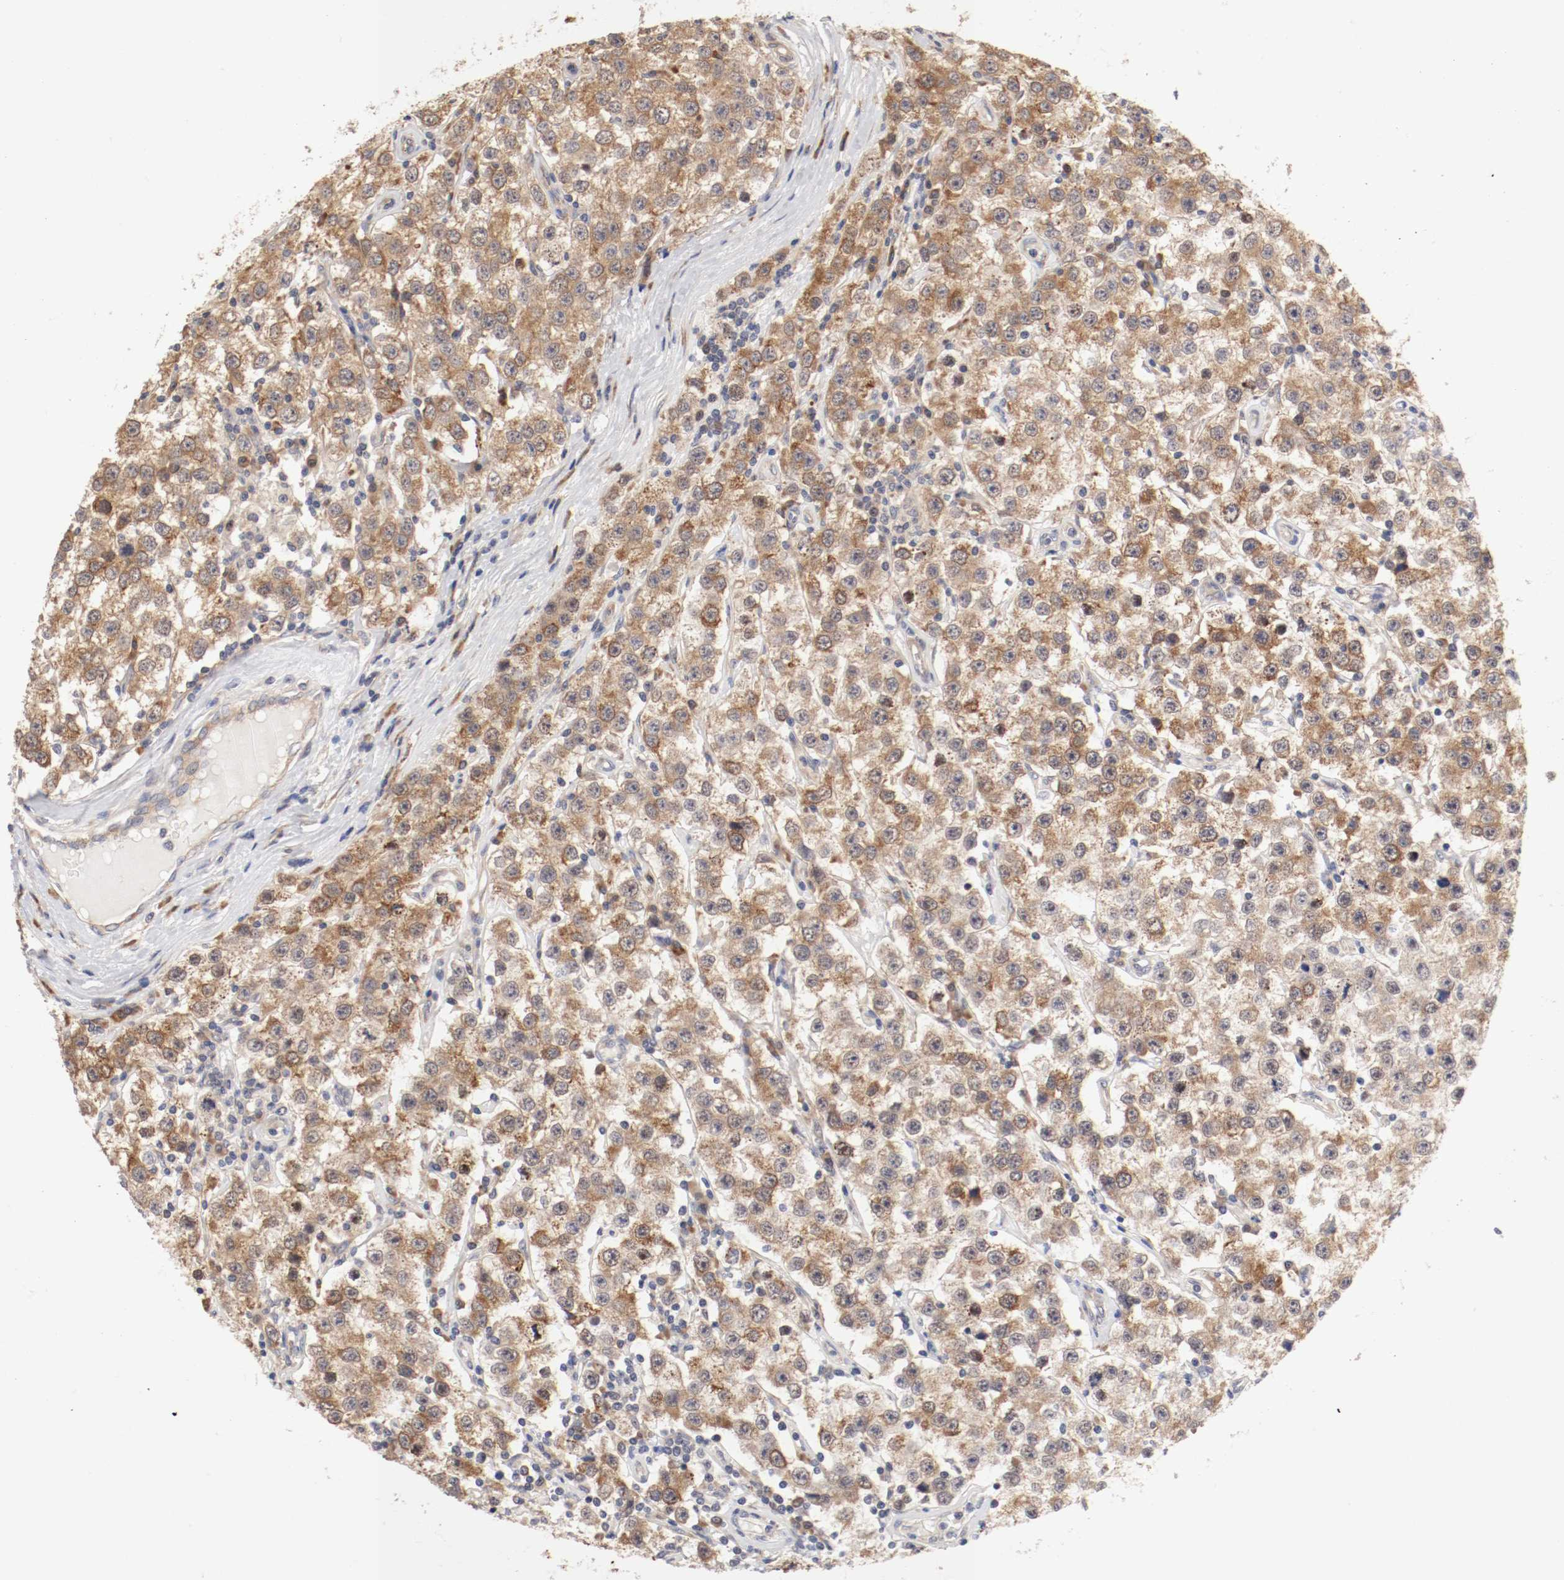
{"staining": {"intensity": "moderate", "quantity": ">75%", "location": "cytoplasmic/membranous"}, "tissue": "testis cancer", "cell_type": "Tumor cells", "image_type": "cancer", "snomed": [{"axis": "morphology", "description": "Seminoma, NOS"}, {"axis": "topography", "description": "Testis"}], "caption": "An immunohistochemistry micrograph of neoplastic tissue is shown. Protein staining in brown labels moderate cytoplasmic/membranous positivity in testis seminoma within tumor cells.", "gene": "FKBP3", "patient": {"sex": "male", "age": 52}}